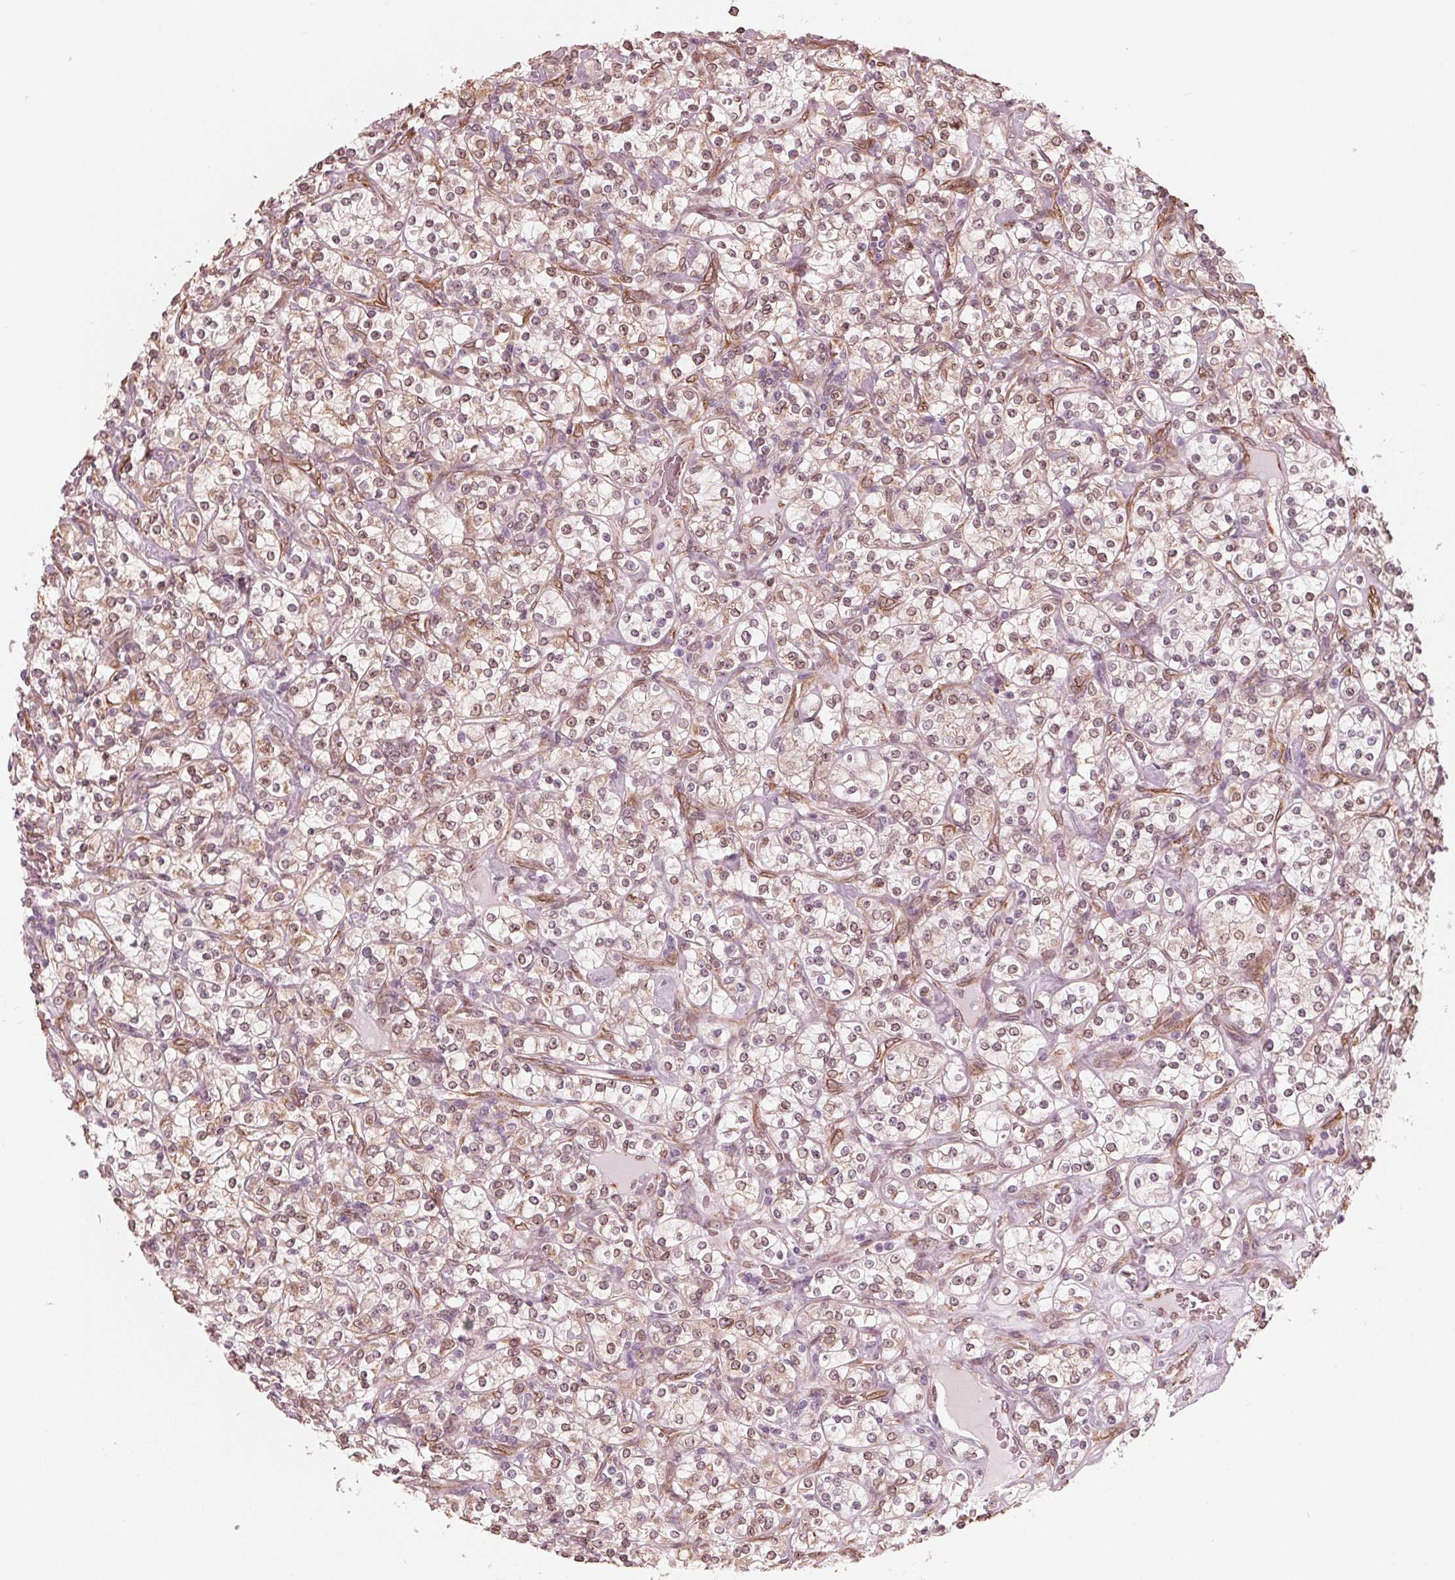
{"staining": {"intensity": "weak", "quantity": "25%-75%", "location": "cytoplasmic/membranous"}, "tissue": "renal cancer", "cell_type": "Tumor cells", "image_type": "cancer", "snomed": [{"axis": "morphology", "description": "Adenocarcinoma, NOS"}, {"axis": "topography", "description": "Kidney"}], "caption": "Renal adenocarcinoma stained with immunohistochemistry demonstrates weak cytoplasmic/membranous expression in approximately 25%-75% of tumor cells.", "gene": "IKBIP", "patient": {"sex": "male", "age": 77}}